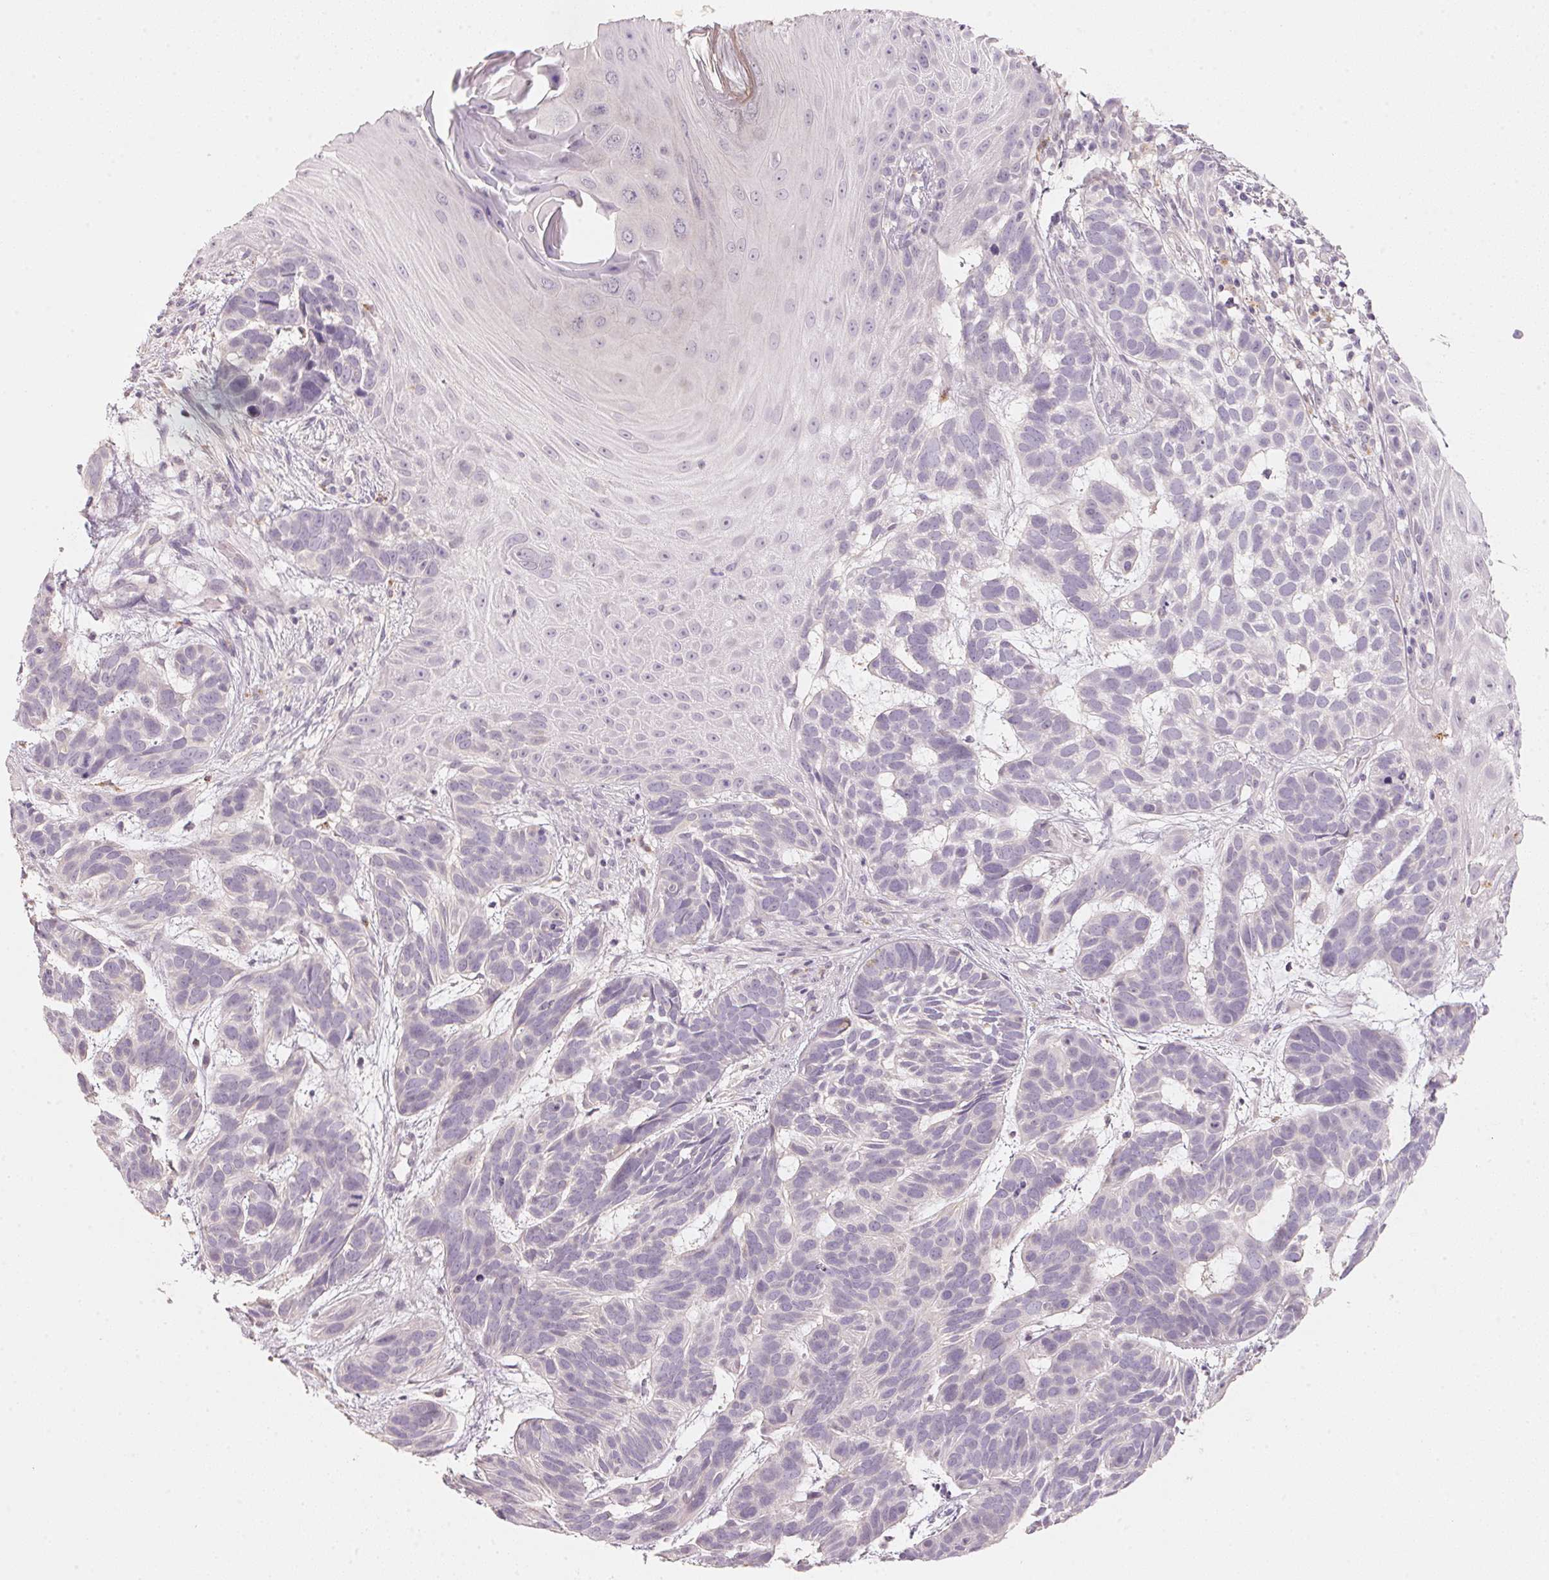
{"staining": {"intensity": "negative", "quantity": "none", "location": "none"}, "tissue": "skin cancer", "cell_type": "Tumor cells", "image_type": "cancer", "snomed": [{"axis": "morphology", "description": "Basal cell carcinoma"}, {"axis": "topography", "description": "Skin"}], "caption": "Tumor cells are negative for protein expression in human skin cancer (basal cell carcinoma).", "gene": "TREH", "patient": {"sex": "male", "age": 78}}